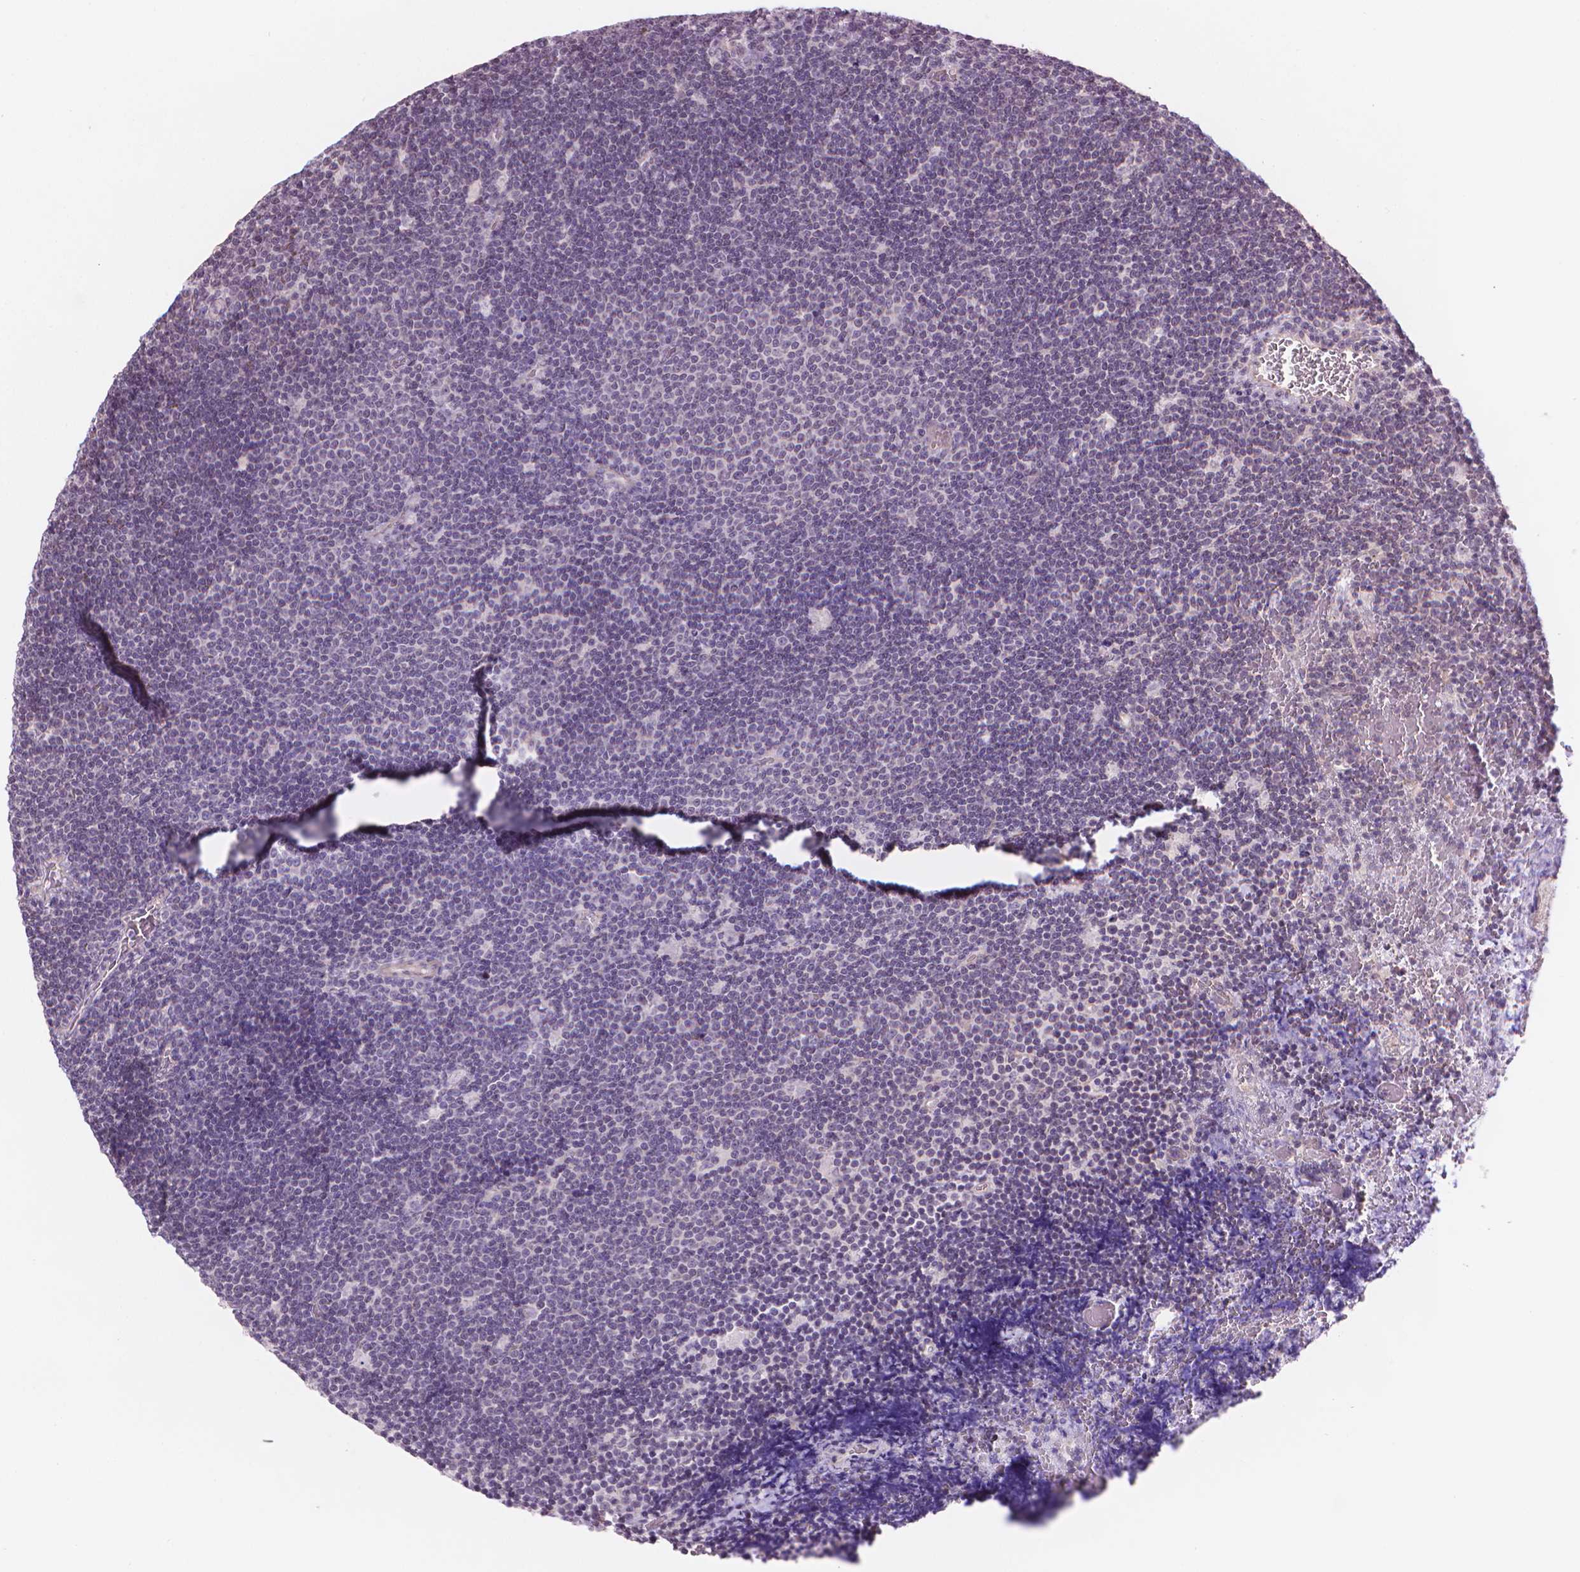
{"staining": {"intensity": "negative", "quantity": "none", "location": "none"}, "tissue": "lymphoma", "cell_type": "Tumor cells", "image_type": "cancer", "snomed": [{"axis": "morphology", "description": "Malignant lymphoma, non-Hodgkin's type, Low grade"}, {"axis": "topography", "description": "Brain"}], "caption": "An IHC histopathology image of malignant lymphoma, non-Hodgkin's type (low-grade) is shown. There is no staining in tumor cells of malignant lymphoma, non-Hodgkin's type (low-grade).", "gene": "IFFO1", "patient": {"sex": "female", "age": 66}}